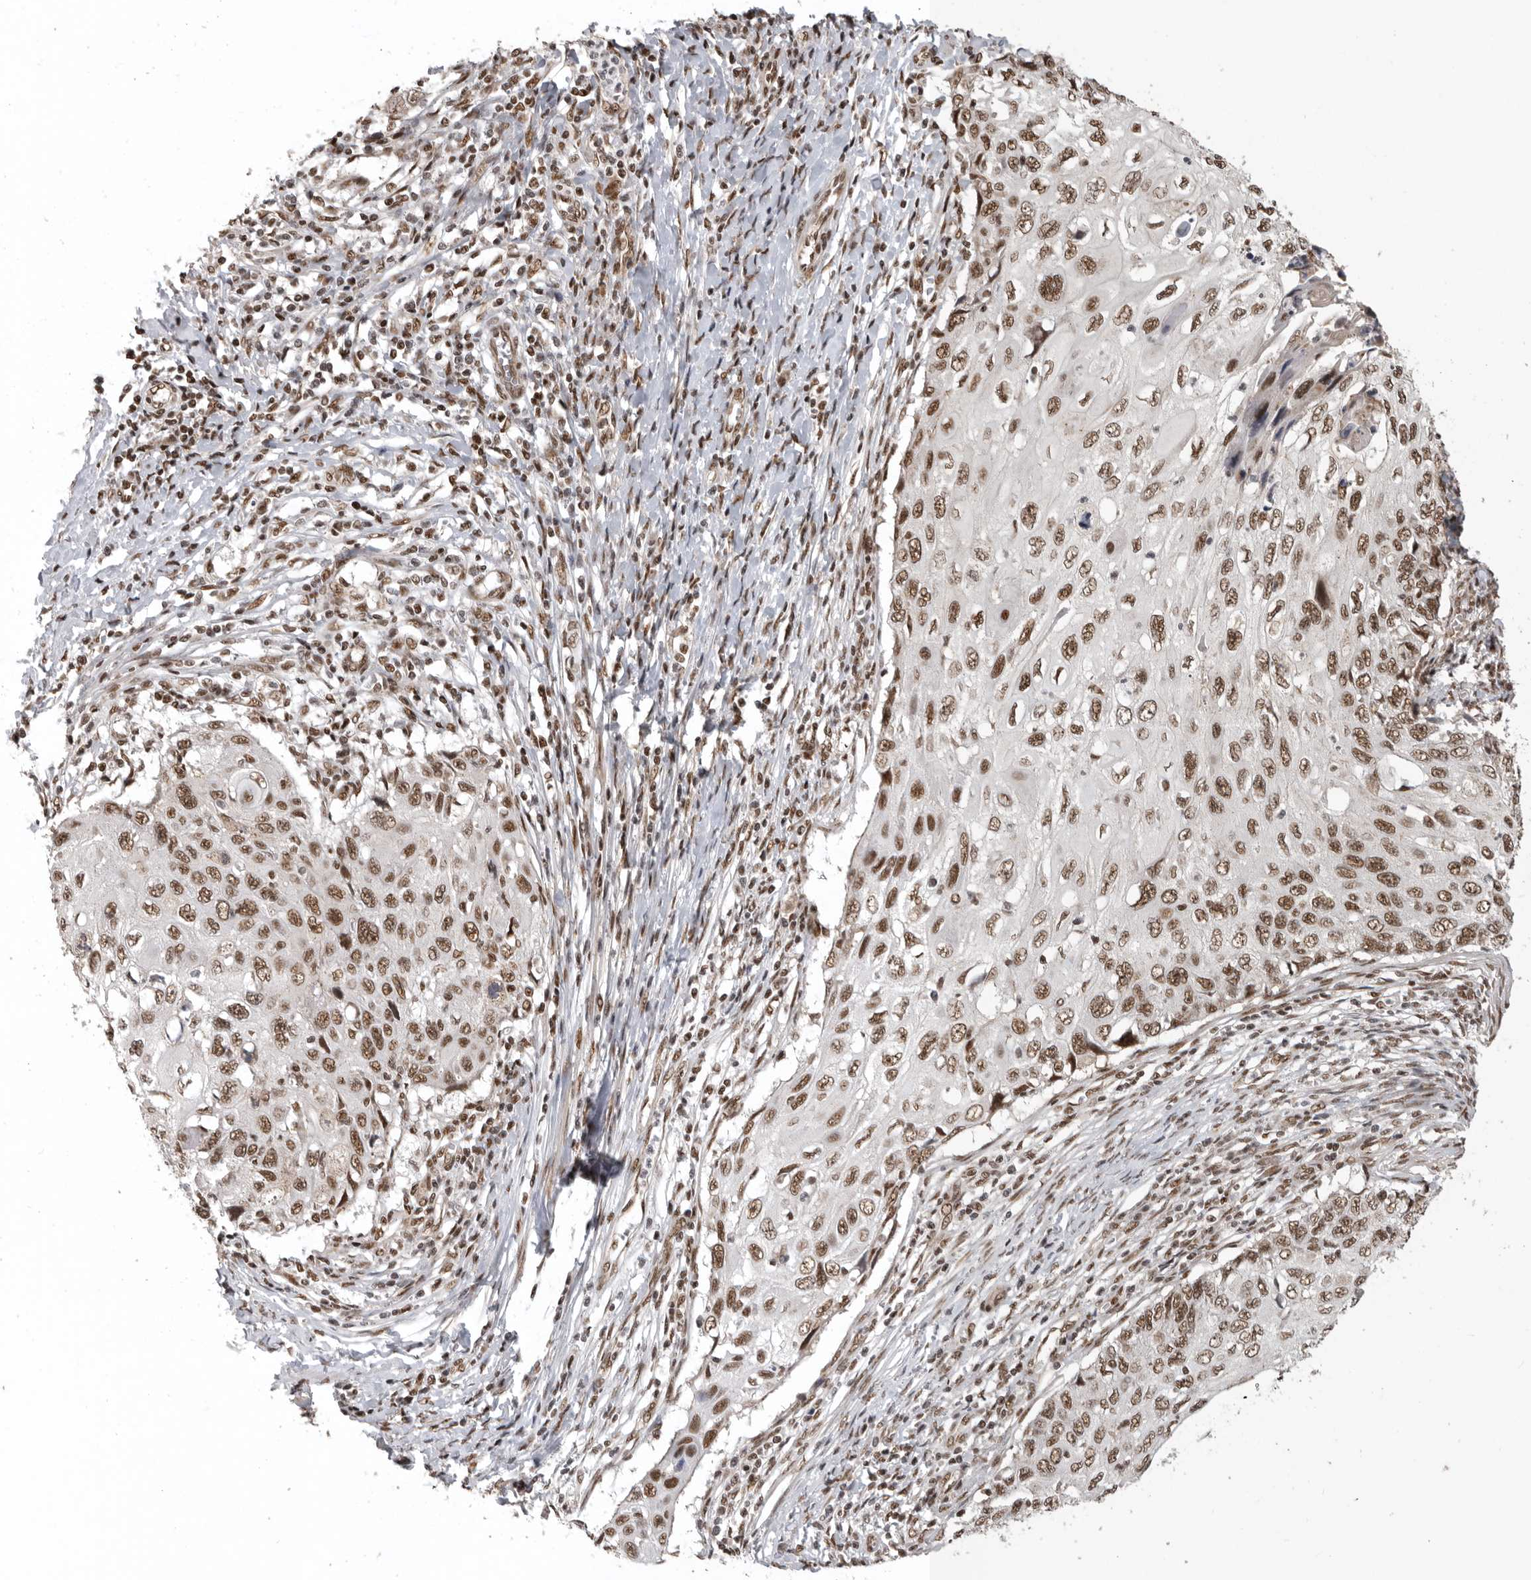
{"staining": {"intensity": "strong", "quantity": ">75%", "location": "nuclear"}, "tissue": "cervical cancer", "cell_type": "Tumor cells", "image_type": "cancer", "snomed": [{"axis": "morphology", "description": "Squamous cell carcinoma, NOS"}, {"axis": "topography", "description": "Cervix"}], "caption": "Immunohistochemistry (DAB (3,3'-diaminobenzidine)) staining of cervical cancer (squamous cell carcinoma) exhibits strong nuclear protein staining in about >75% of tumor cells.", "gene": "CBLL1", "patient": {"sex": "female", "age": 70}}